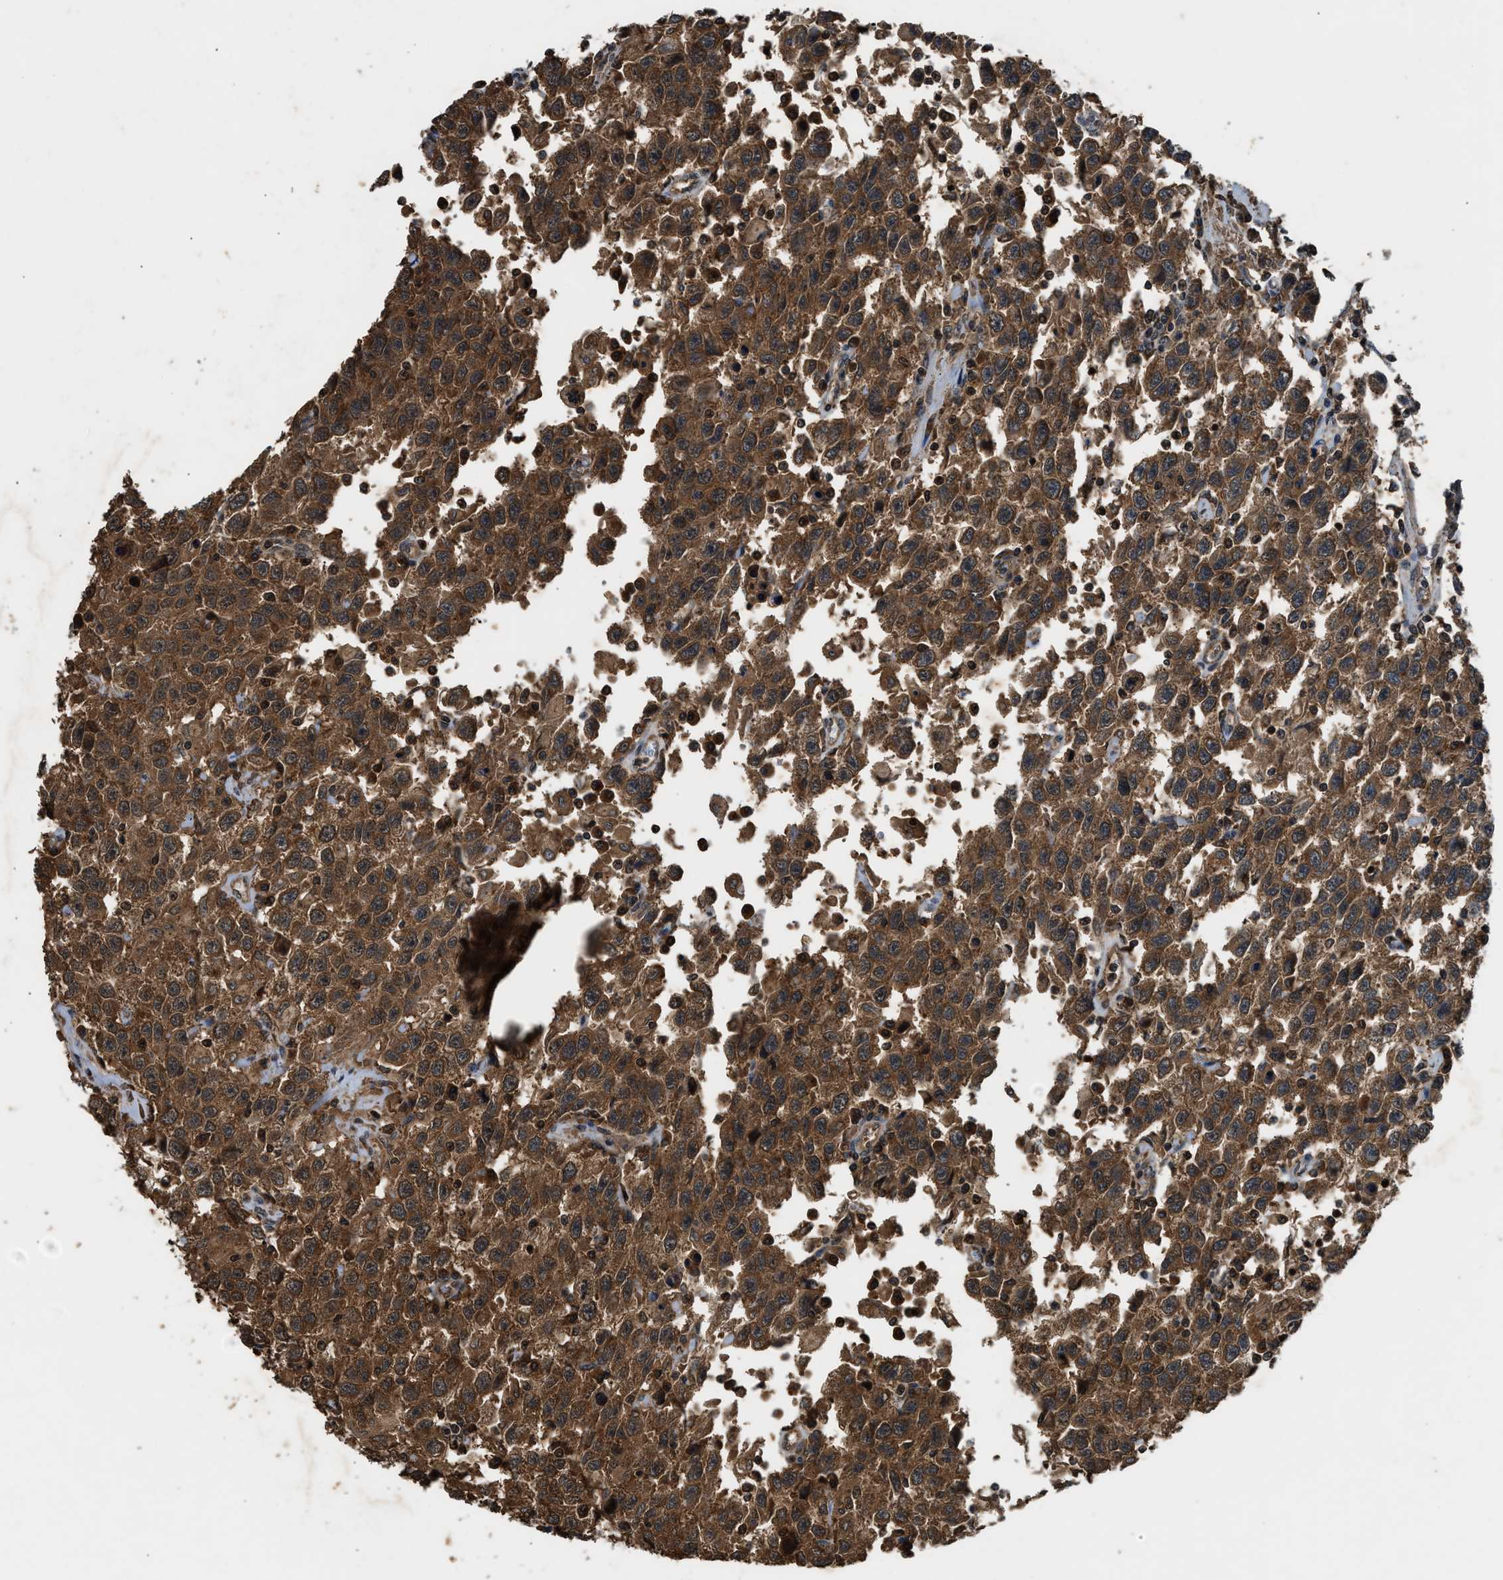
{"staining": {"intensity": "moderate", "quantity": ">75%", "location": "cytoplasmic/membranous"}, "tissue": "testis cancer", "cell_type": "Tumor cells", "image_type": "cancer", "snomed": [{"axis": "morphology", "description": "Seminoma, NOS"}, {"axis": "topography", "description": "Testis"}], "caption": "An image of testis cancer (seminoma) stained for a protein reveals moderate cytoplasmic/membranous brown staining in tumor cells.", "gene": "RPS6KB1", "patient": {"sex": "male", "age": 41}}